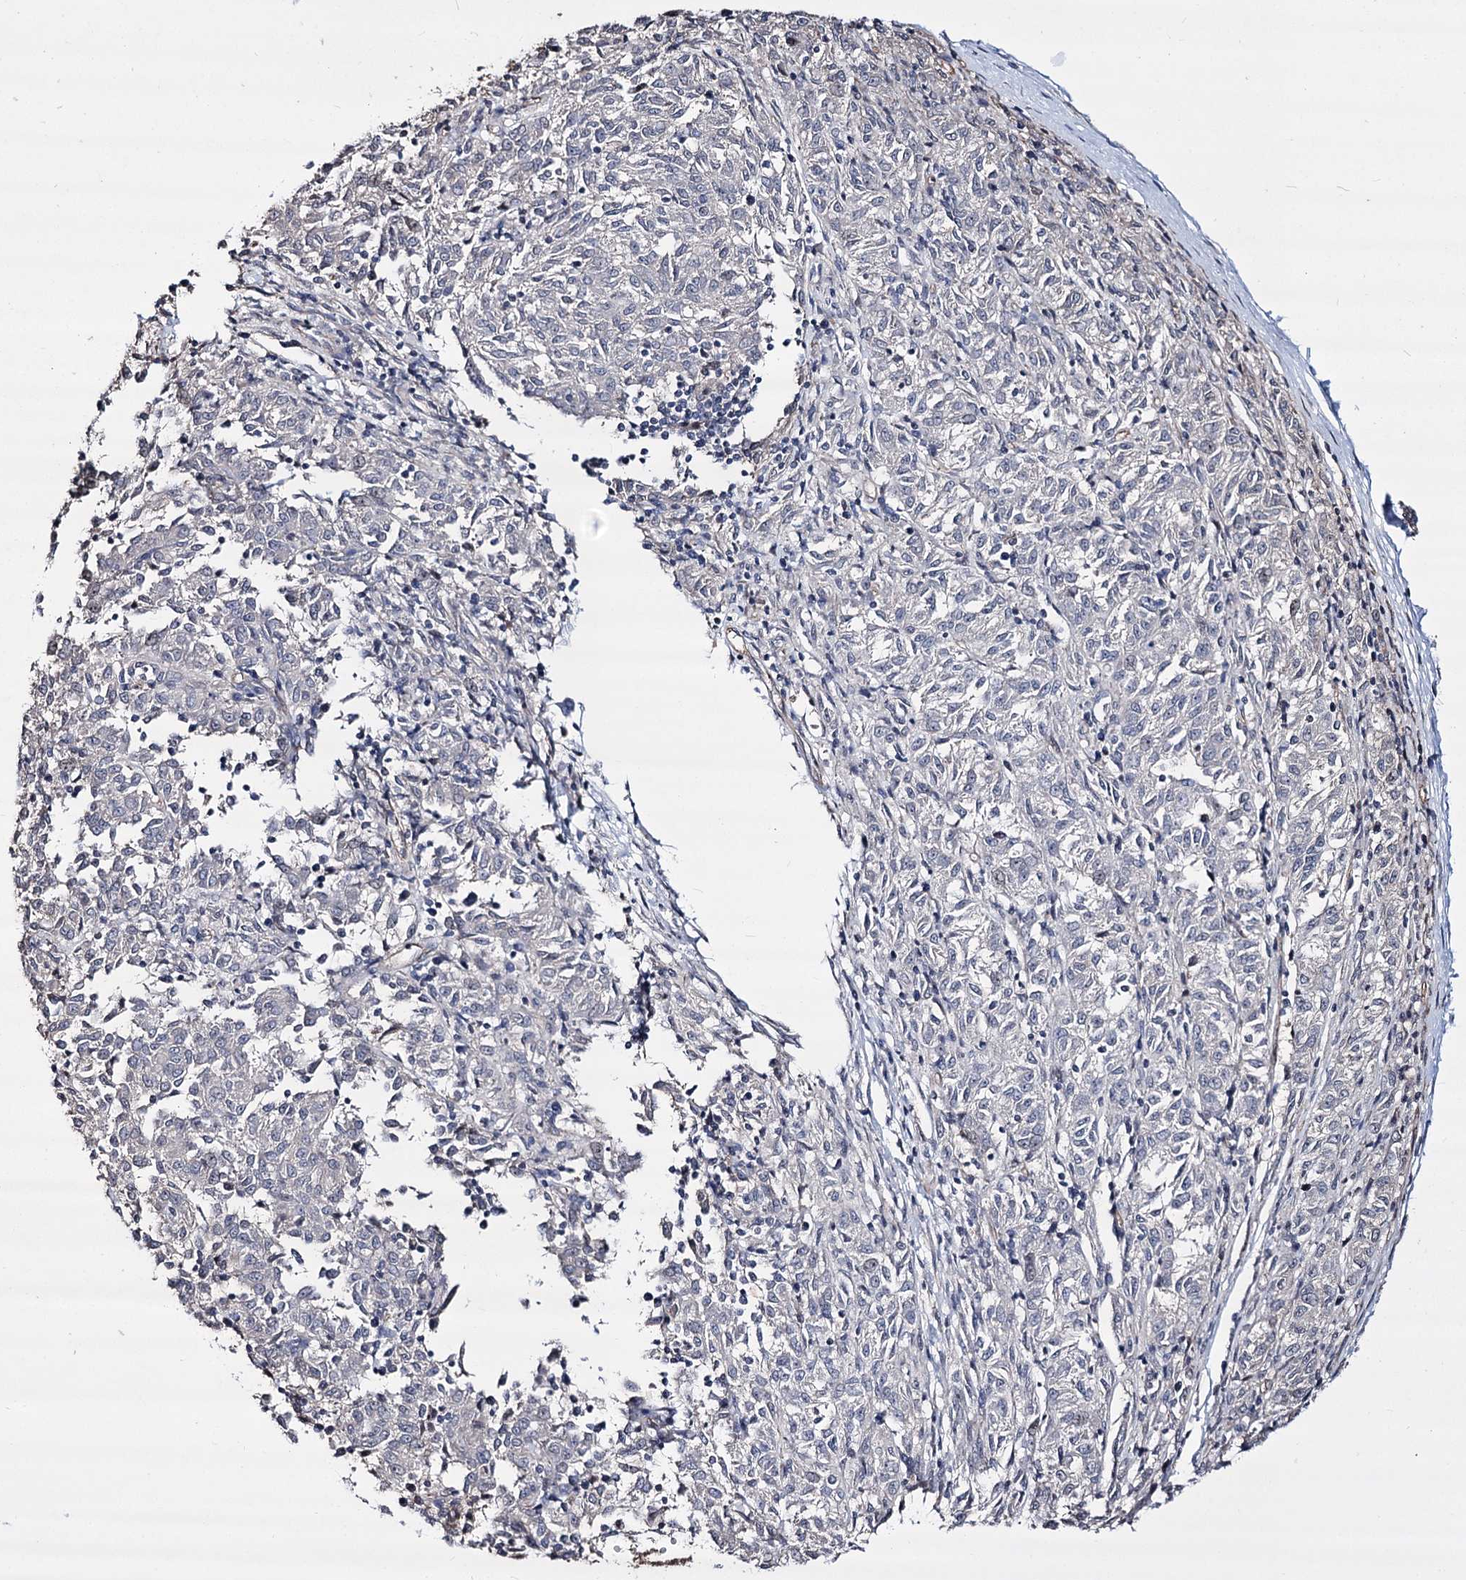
{"staining": {"intensity": "negative", "quantity": "none", "location": "none"}, "tissue": "melanoma", "cell_type": "Tumor cells", "image_type": "cancer", "snomed": [{"axis": "morphology", "description": "Malignant melanoma, NOS"}, {"axis": "topography", "description": "Skin"}], "caption": "Malignant melanoma was stained to show a protein in brown. There is no significant expression in tumor cells.", "gene": "CHMP7", "patient": {"sex": "female", "age": 72}}